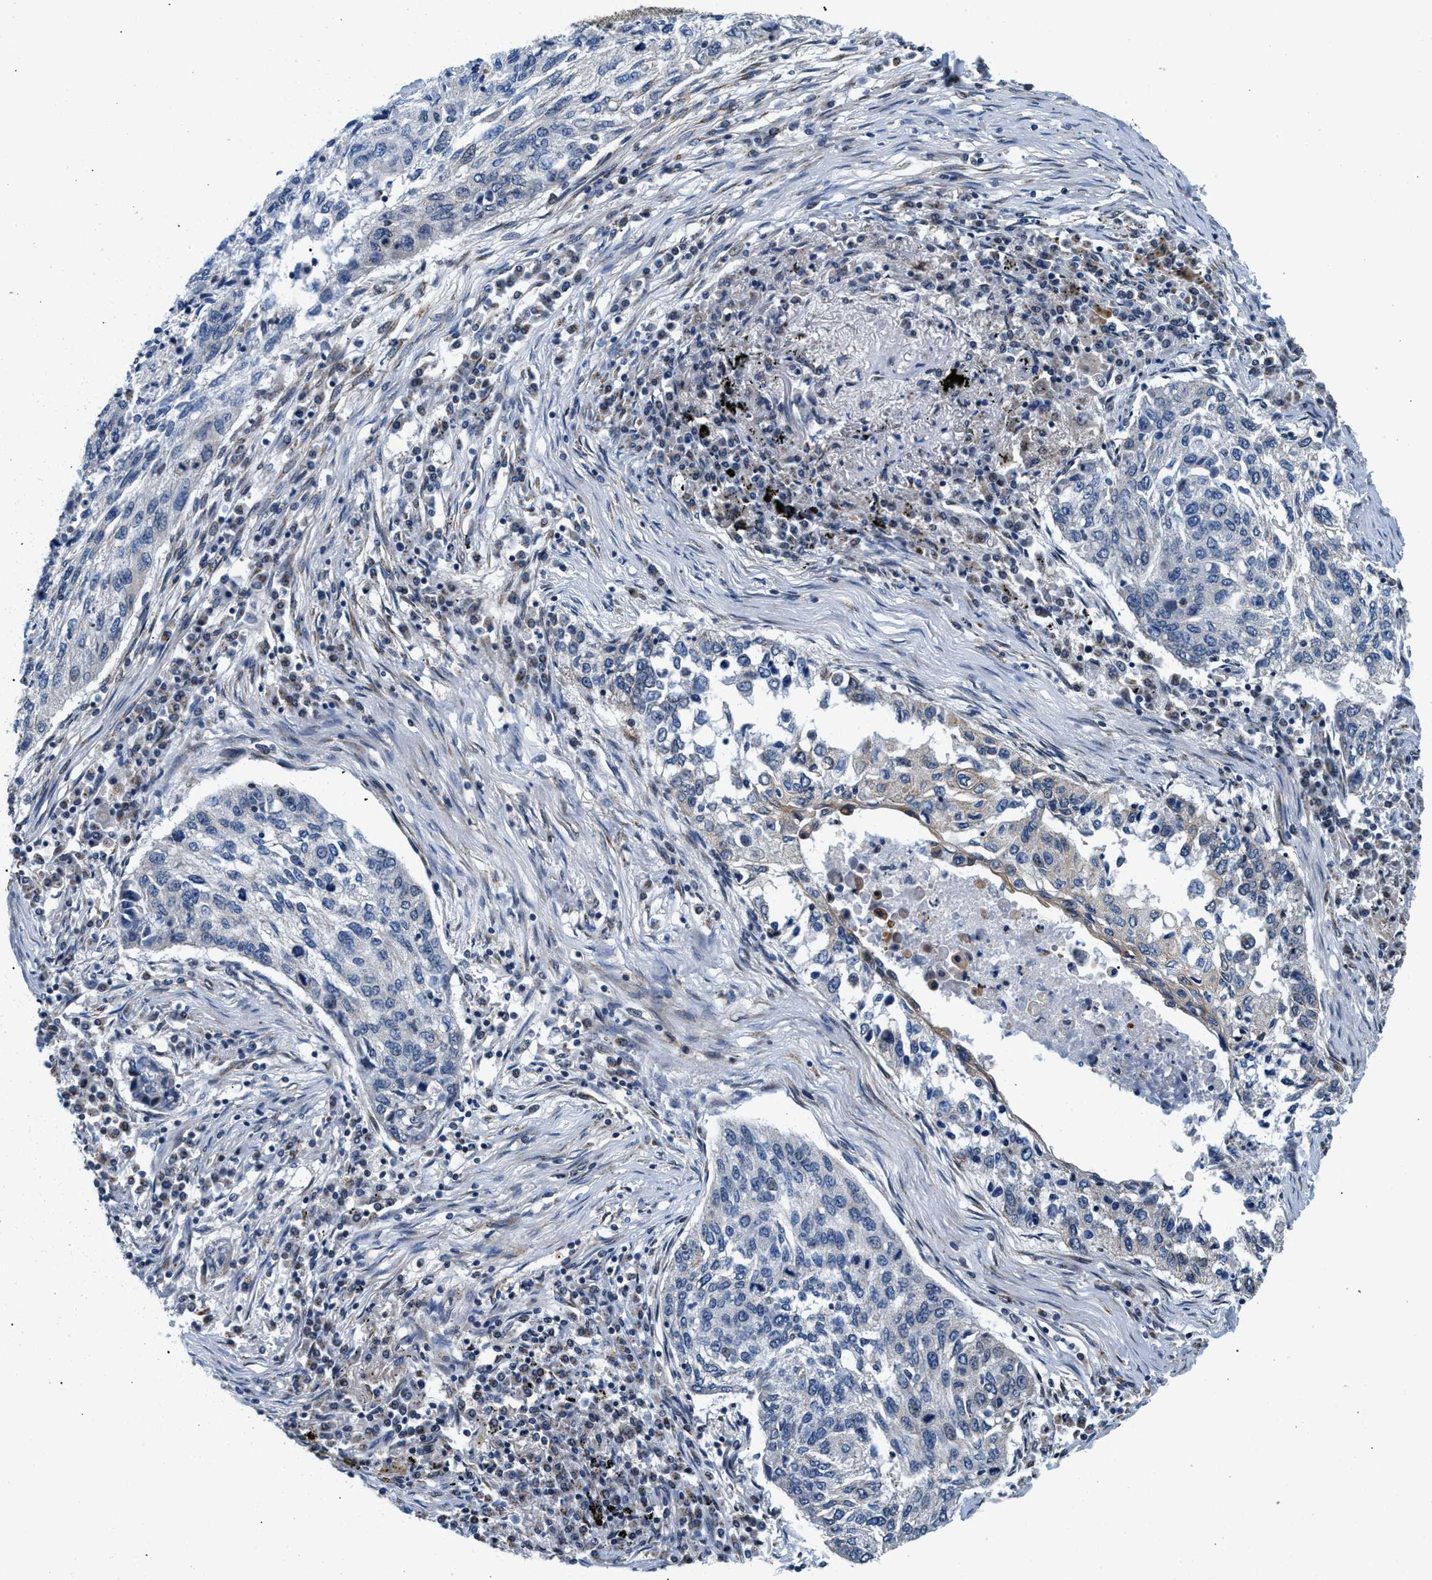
{"staining": {"intensity": "negative", "quantity": "none", "location": "none"}, "tissue": "lung cancer", "cell_type": "Tumor cells", "image_type": "cancer", "snomed": [{"axis": "morphology", "description": "Squamous cell carcinoma, NOS"}, {"axis": "topography", "description": "Lung"}], "caption": "Tumor cells are negative for protein expression in human lung squamous cell carcinoma. (DAB (3,3'-diaminobenzidine) immunohistochemistry visualized using brightfield microscopy, high magnification).", "gene": "KCNMB2", "patient": {"sex": "female", "age": 63}}